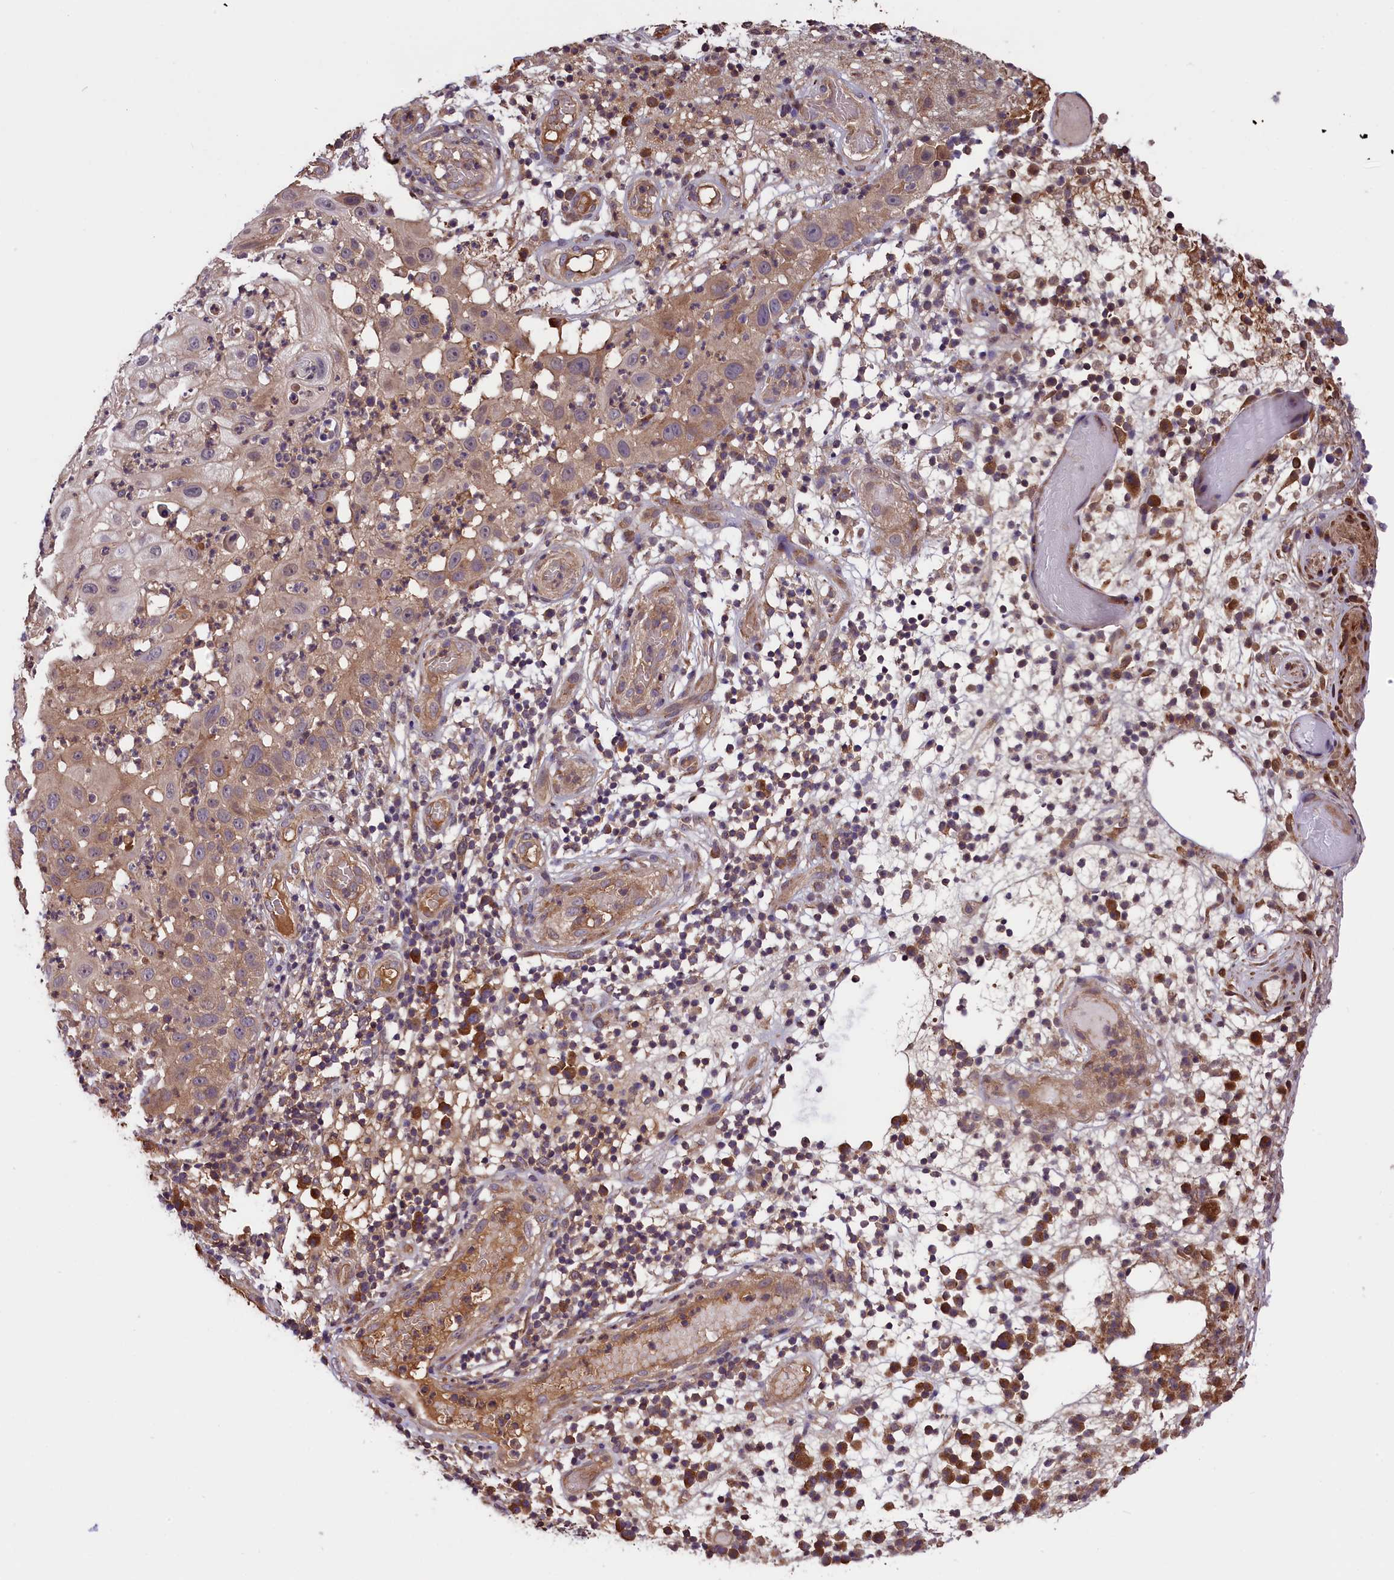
{"staining": {"intensity": "weak", "quantity": ">75%", "location": "cytoplasmic/membranous"}, "tissue": "skin cancer", "cell_type": "Tumor cells", "image_type": "cancer", "snomed": [{"axis": "morphology", "description": "Squamous cell carcinoma, NOS"}, {"axis": "topography", "description": "Skin"}], "caption": "Skin cancer tissue displays weak cytoplasmic/membranous expression in approximately >75% of tumor cells (DAB = brown stain, brightfield microscopy at high magnification).", "gene": "SETD6", "patient": {"sex": "female", "age": 44}}